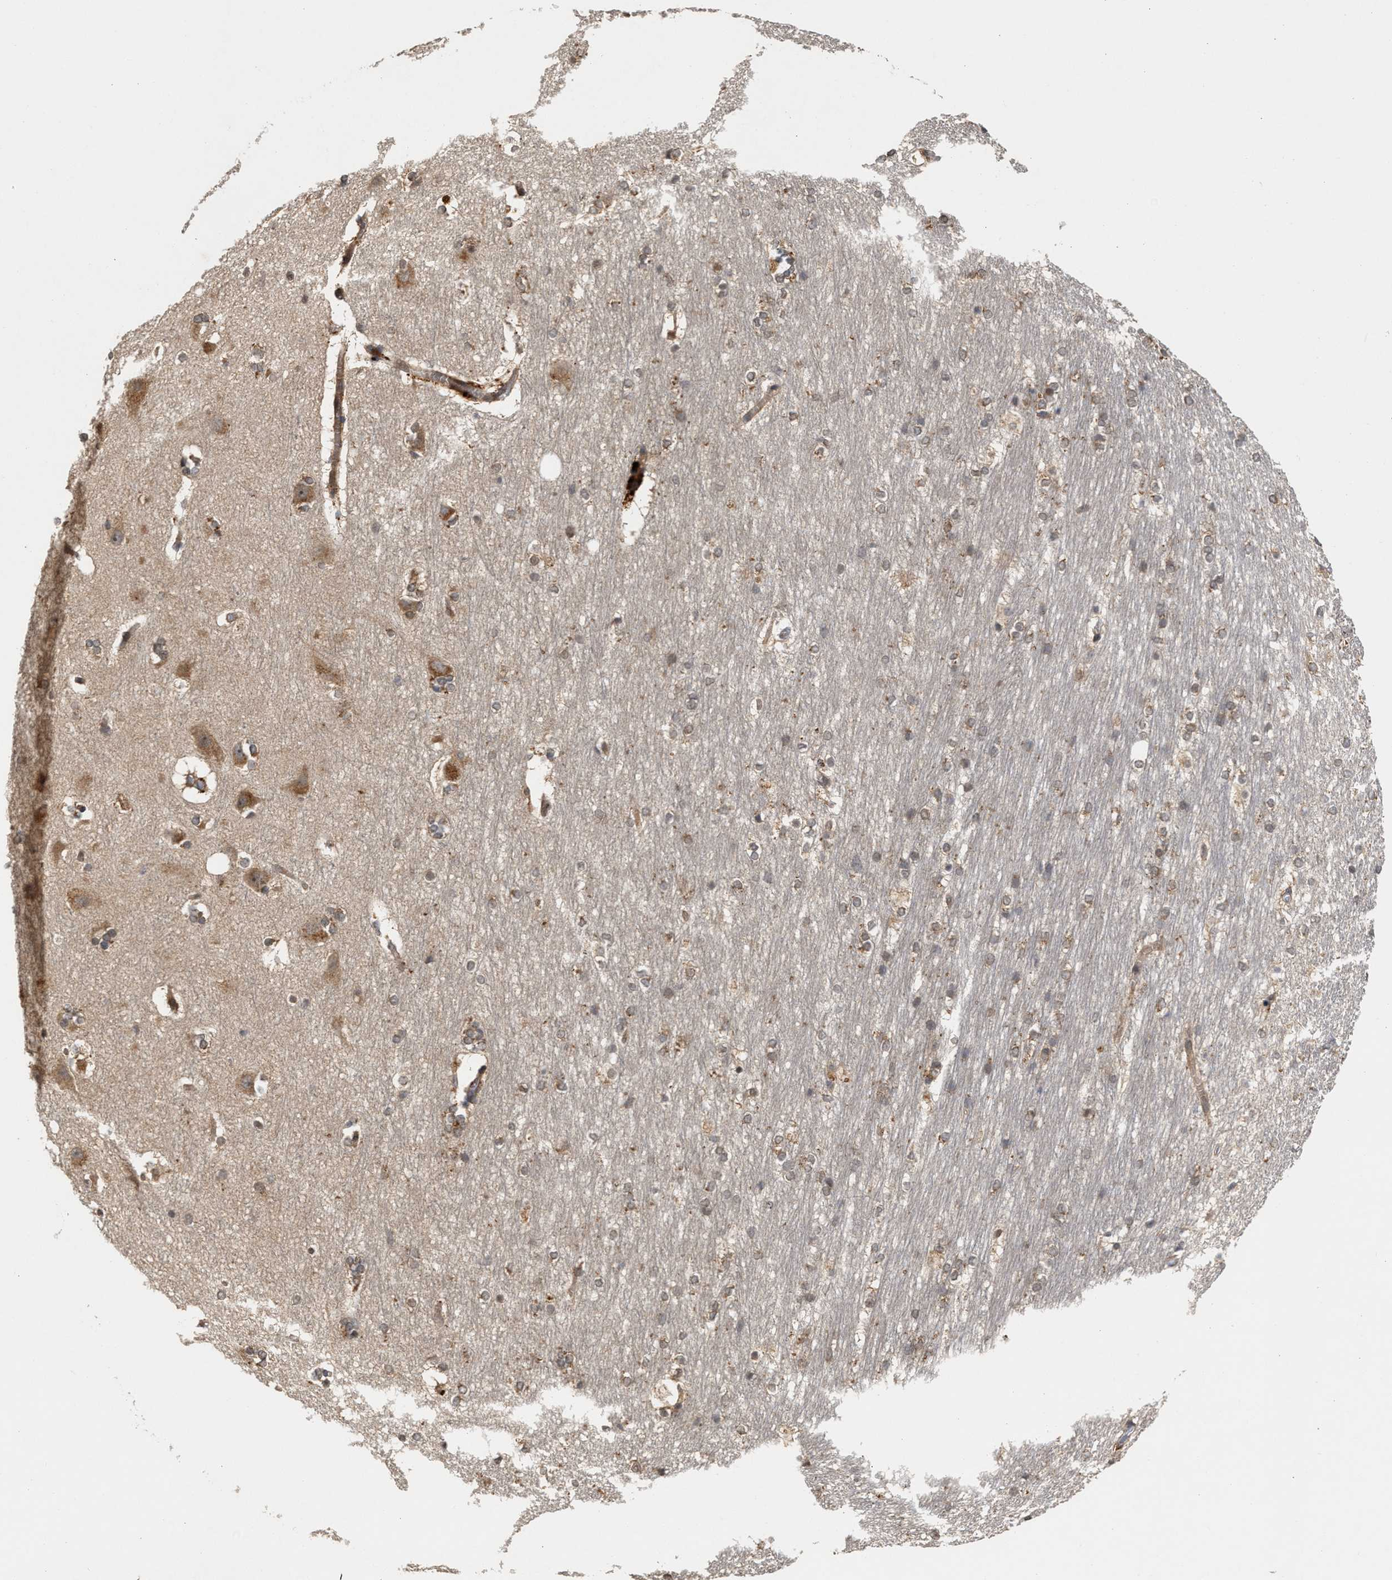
{"staining": {"intensity": "moderate", "quantity": "25%-75%", "location": "cytoplasmic/membranous"}, "tissue": "hippocampus", "cell_type": "Glial cells", "image_type": "normal", "snomed": [{"axis": "morphology", "description": "Normal tissue, NOS"}, {"axis": "topography", "description": "Hippocampus"}], "caption": "Immunohistochemistry image of normal hippocampus stained for a protein (brown), which reveals medium levels of moderate cytoplasmic/membranous expression in about 25%-75% of glial cells.", "gene": "SAR1A", "patient": {"sex": "female", "age": 19}}